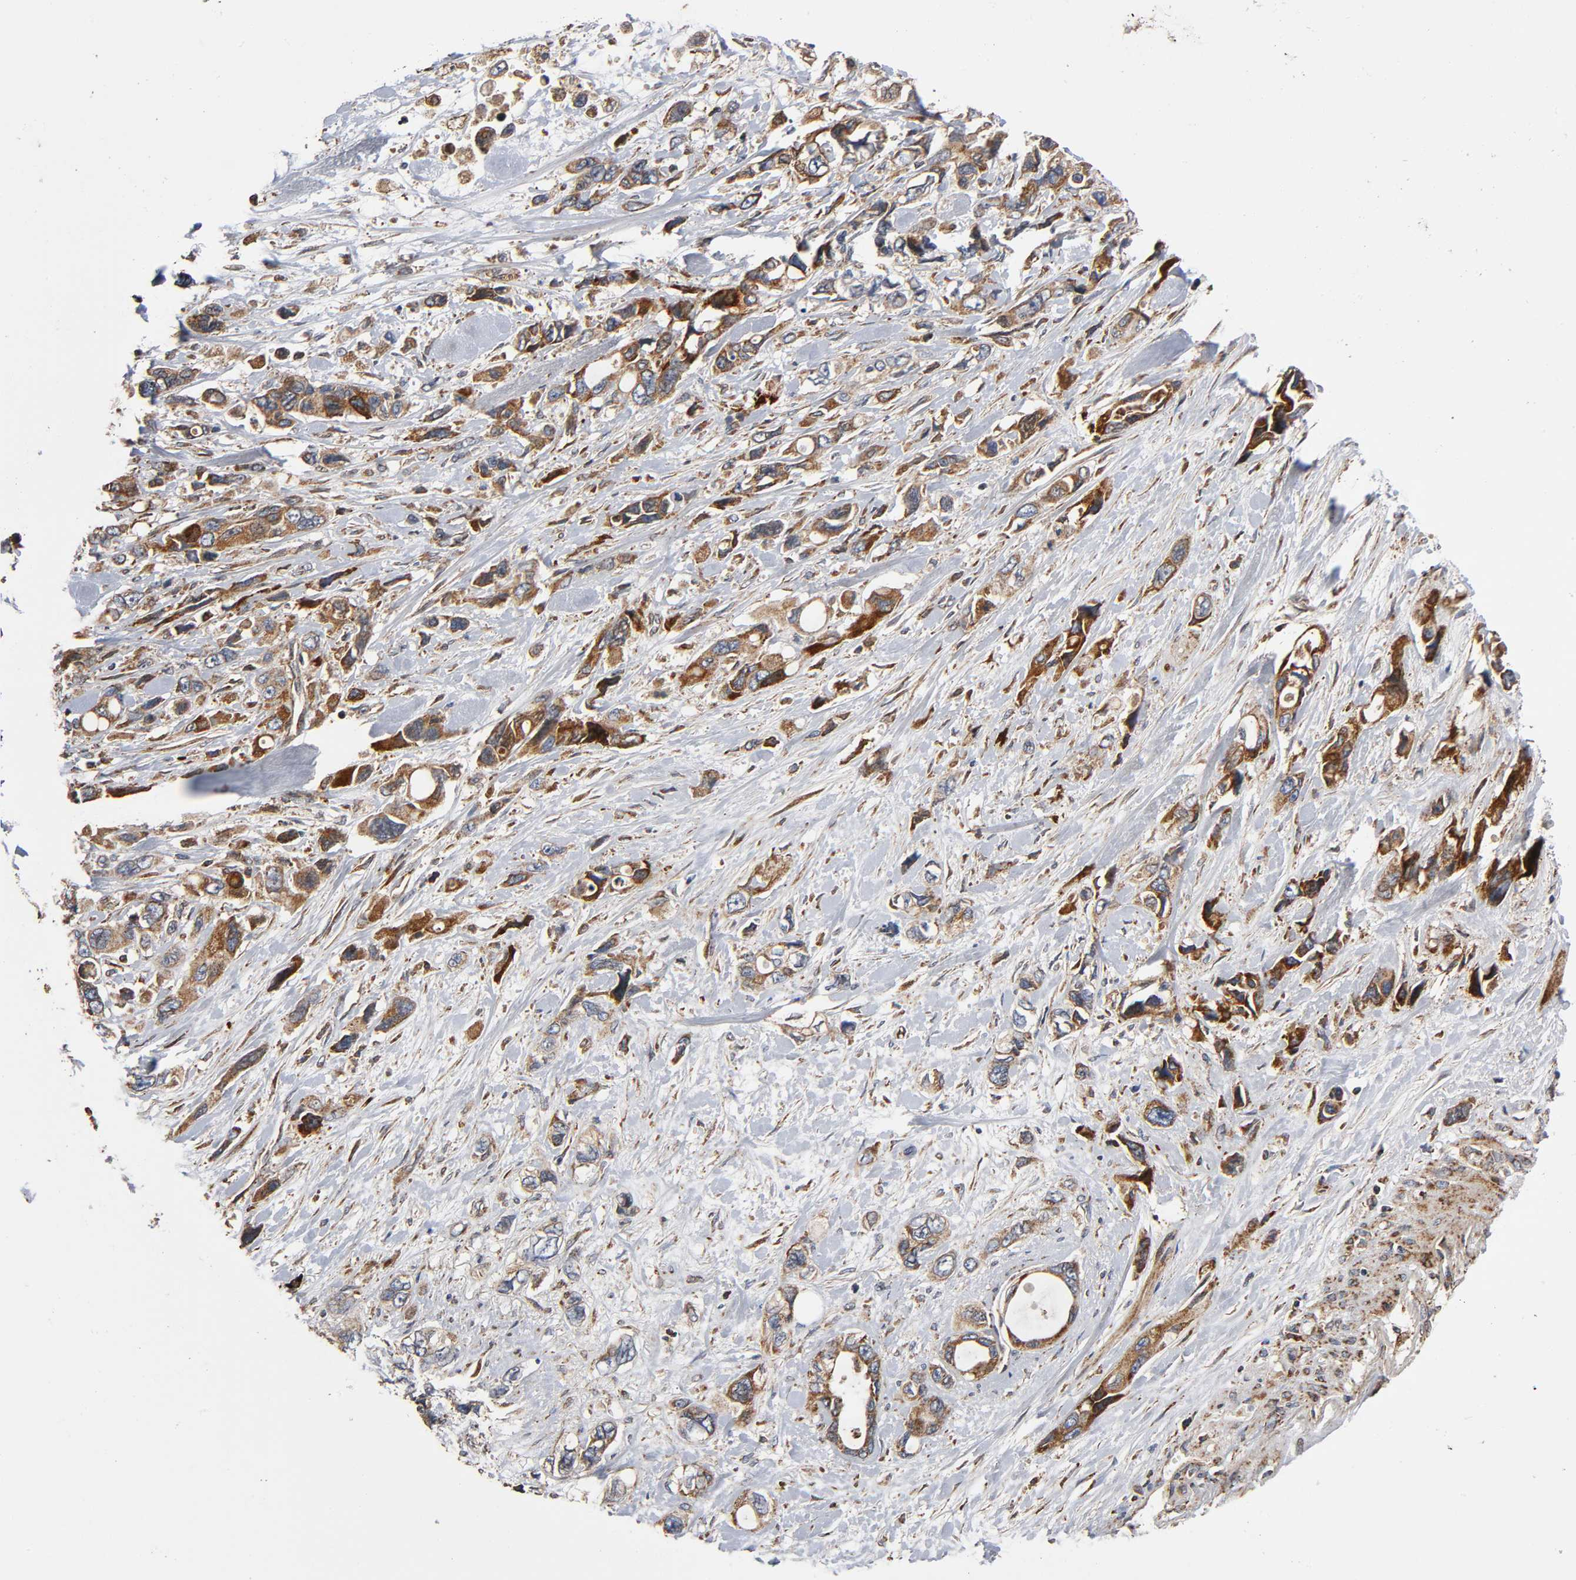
{"staining": {"intensity": "moderate", "quantity": "25%-75%", "location": "cytoplasmic/membranous"}, "tissue": "pancreatic cancer", "cell_type": "Tumor cells", "image_type": "cancer", "snomed": [{"axis": "morphology", "description": "Adenocarcinoma, NOS"}, {"axis": "topography", "description": "Pancreas"}], "caption": "Pancreatic cancer stained for a protein (brown) demonstrates moderate cytoplasmic/membranous positive expression in about 25%-75% of tumor cells.", "gene": "MAP3K1", "patient": {"sex": "male", "age": 46}}